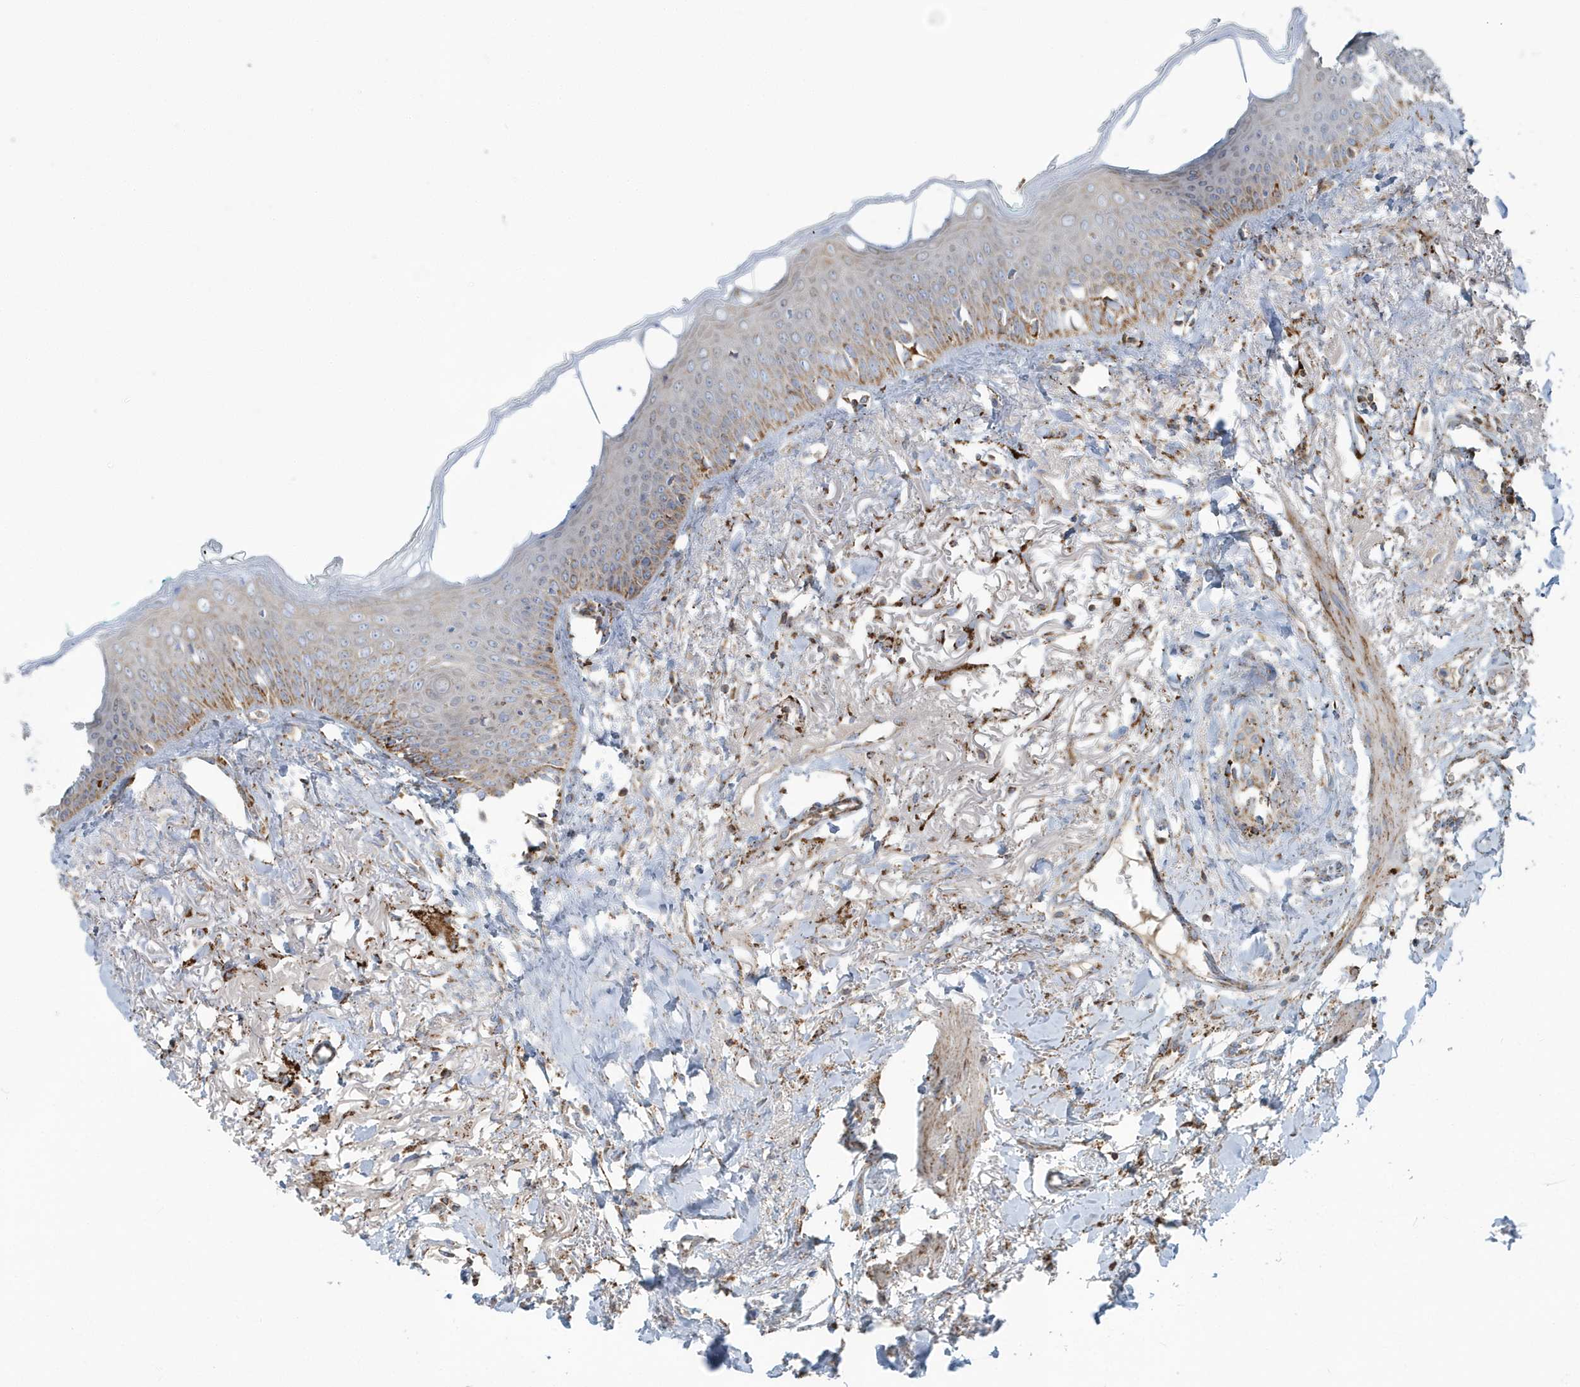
{"staining": {"intensity": "moderate", "quantity": "<25%", "location": "cytoplasmic/membranous"}, "tissue": "oral mucosa", "cell_type": "Squamous epithelial cells", "image_type": "normal", "snomed": [{"axis": "morphology", "description": "Normal tissue, NOS"}, {"axis": "topography", "description": "Oral tissue"}], "caption": "Protein analysis of normal oral mucosa displays moderate cytoplasmic/membranous positivity in about <25% of squamous epithelial cells.", "gene": "RAB11FIP3", "patient": {"sex": "female", "age": 70}}